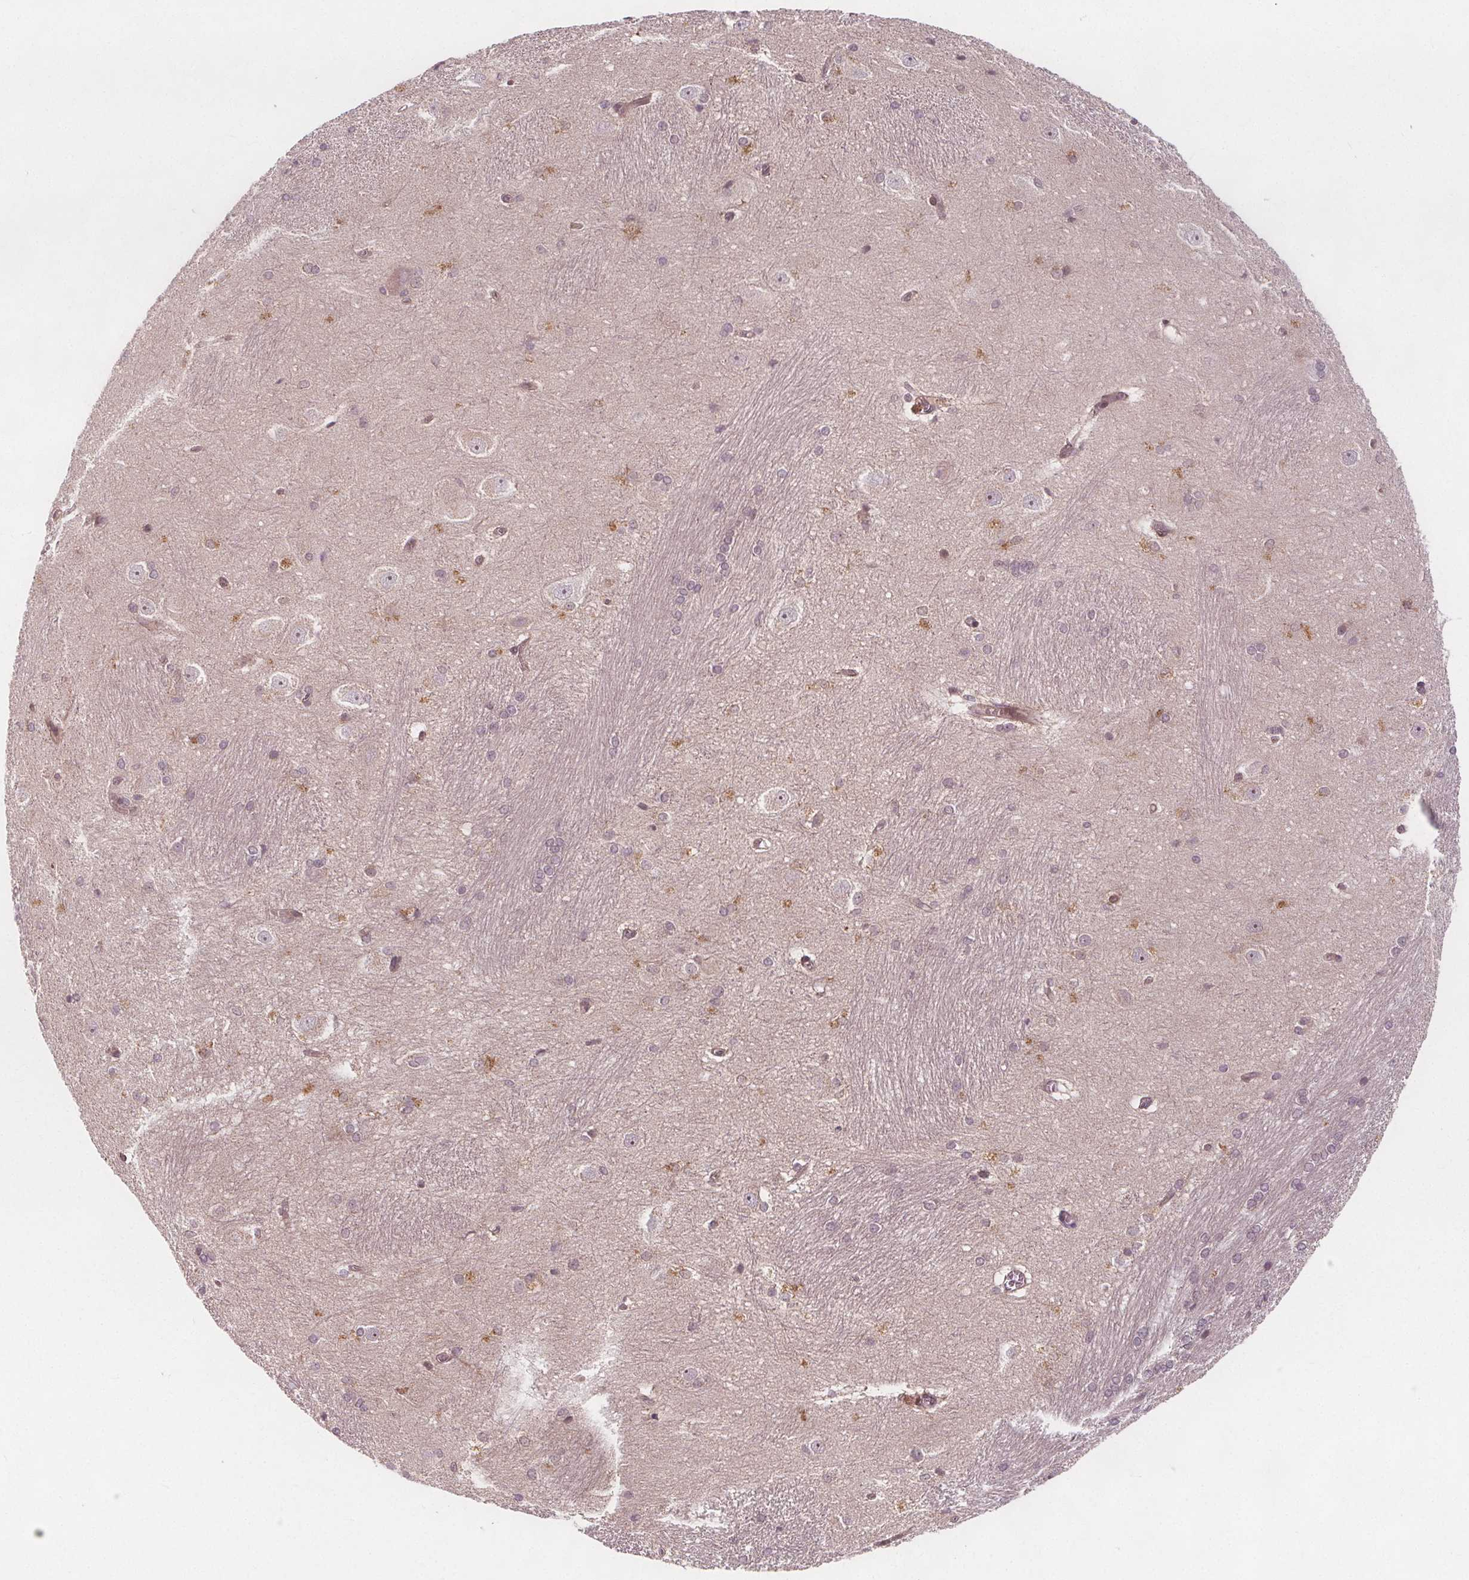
{"staining": {"intensity": "negative", "quantity": "none", "location": "none"}, "tissue": "hippocampus", "cell_type": "Glial cells", "image_type": "normal", "snomed": [{"axis": "morphology", "description": "Normal tissue, NOS"}, {"axis": "topography", "description": "Cerebral cortex"}, {"axis": "topography", "description": "Hippocampus"}], "caption": "High power microscopy micrograph of an immunohistochemistry image of unremarkable hippocampus, revealing no significant staining in glial cells.", "gene": "AKT1S1", "patient": {"sex": "female", "age": 19}}